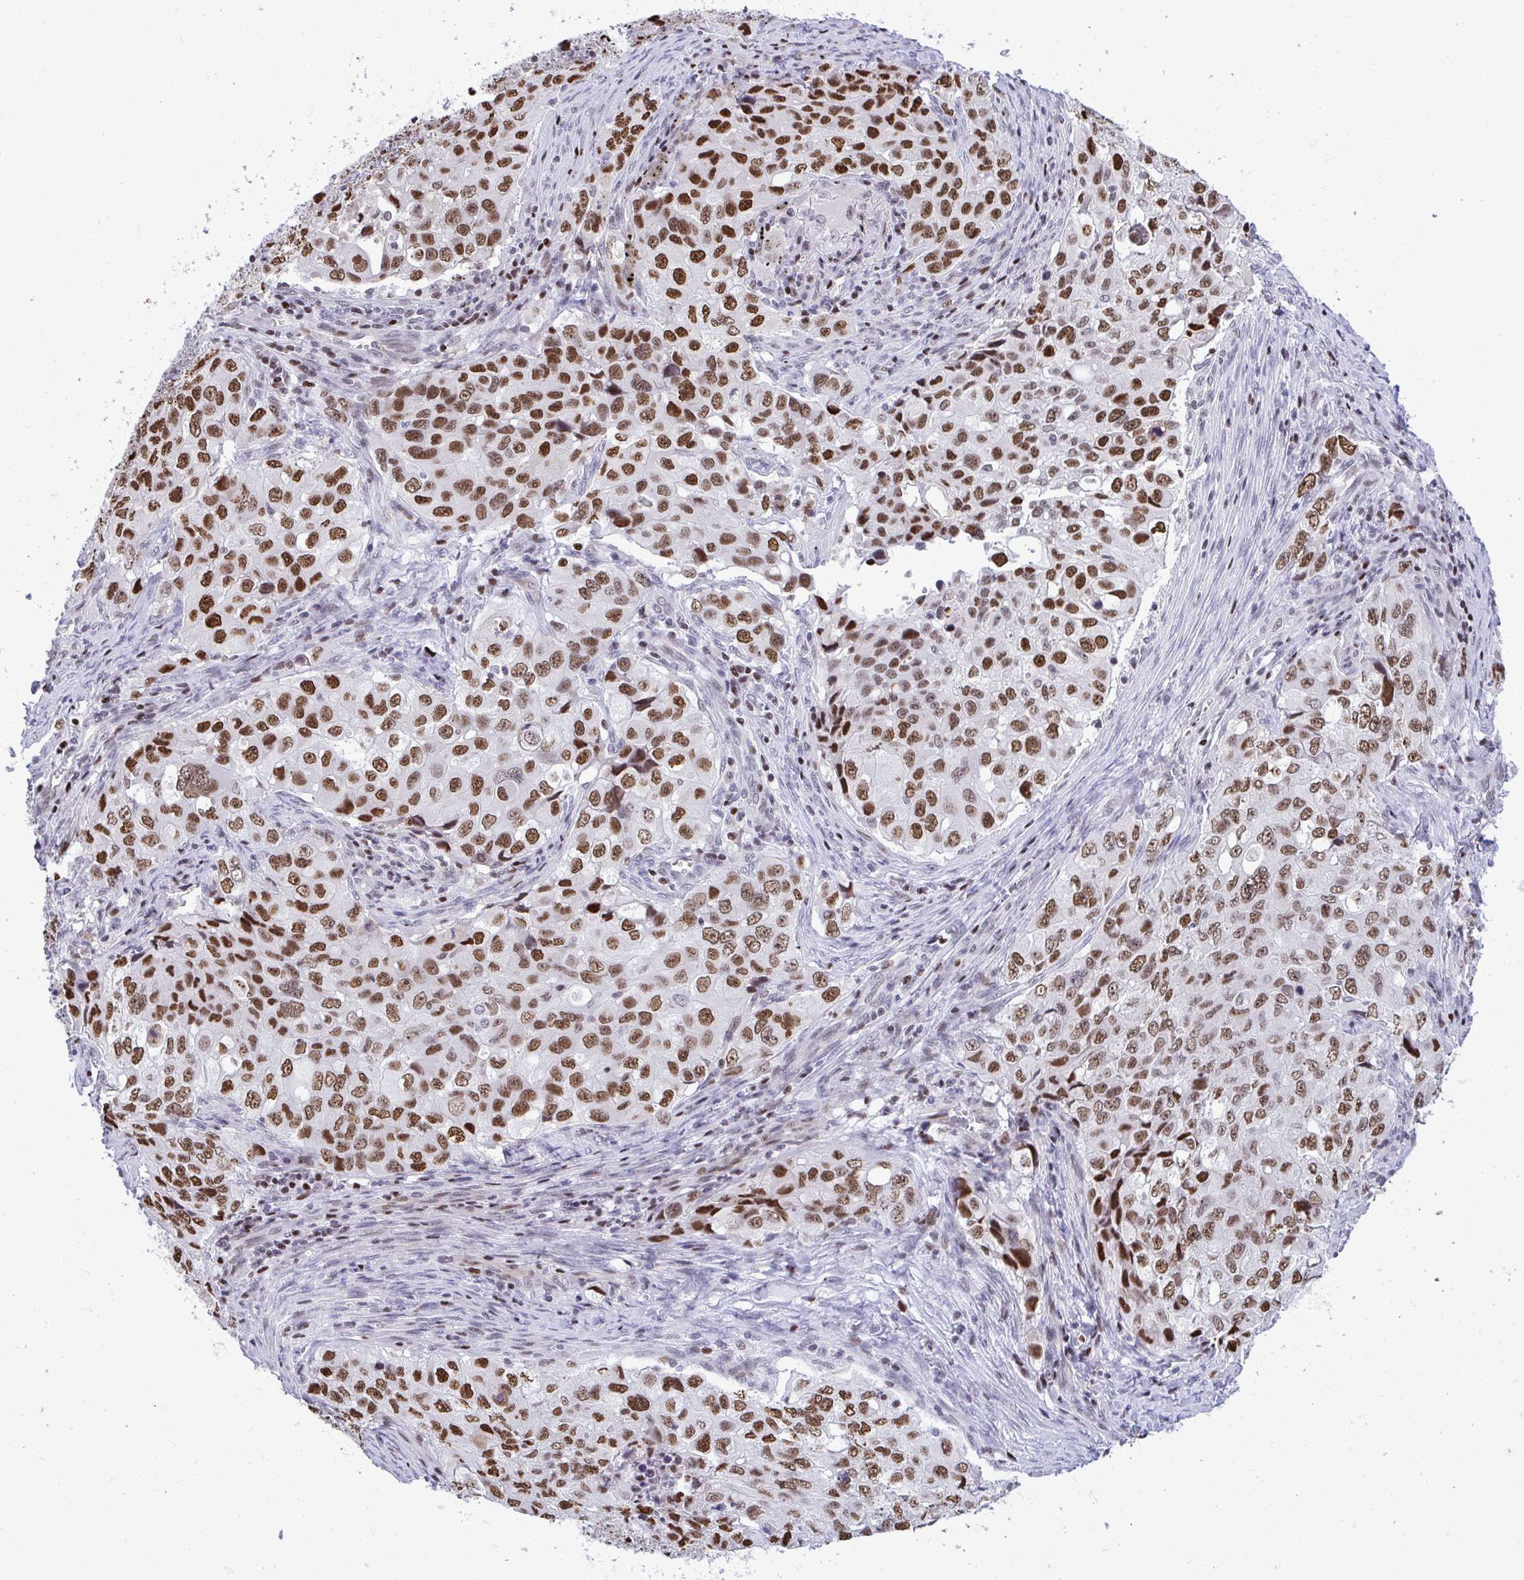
{"staining": {"intensity": "strong", "quantity": ">75%", "location": "nuclear"}, "tissue": "lung cancer", "cell_type": "Tumor cells", "image_type": "cancer", "snomed": [{"axis": "morphology", "description": "Adenocarcinoma, NOS"}, {"axis": "morphology", "description": "Adenocarcinoma, metastatic, NOS"}, {"axis": "topography", "description": "Lymph node"}, {"axis": "topography", "description": "Lung"}], "caption": "The photomicrograph shows staining of metastatic adenocarcinoma (lung), revealing strong nuclear protein staining (brown color) within tumor cells.", "gene": "C14orf39", "patient": {"sex": "female", "age": 42}}